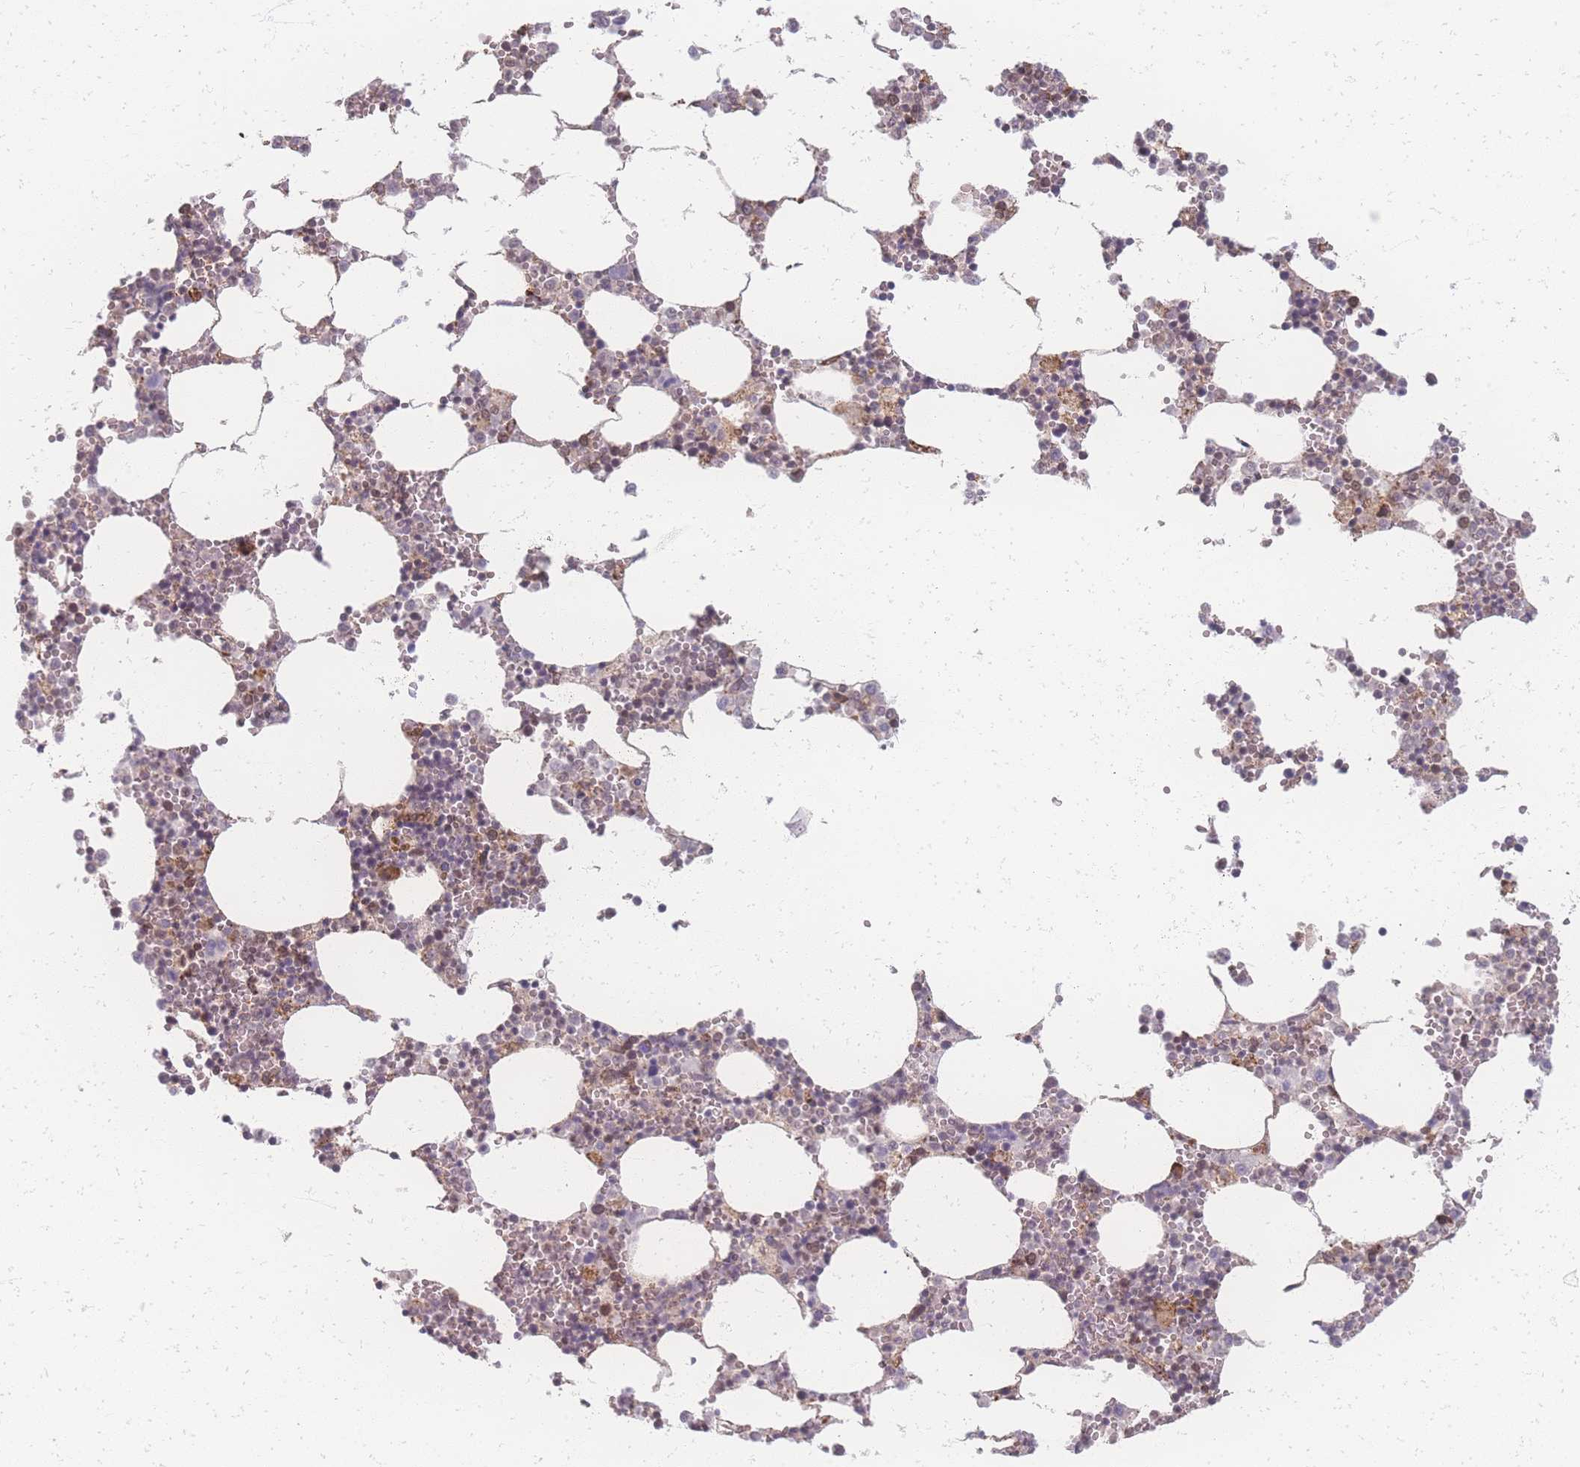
{"staining": {"intensity": "moderate", "quantity": "<25%", "location": "cytoplasmic/membranous"}, "tissue": "bone marrow", "cell_type": "Hematopoietic cells", "image_type": "normal", "snomed": [{"axis": "morphology", "description": "Normal tissue, NOS"}, {"axis": "topography", "description": "Bone marrow"}], "caption": "Approximately <25% of hematopoietic cells in unremarkable bone marrow reveal moderate cytoplasmic/membranous protein expression as visualized by brown immunohistochemical staining.", "gene": "ZC3H13", "patient": {"sex": "female", "age": 64}}